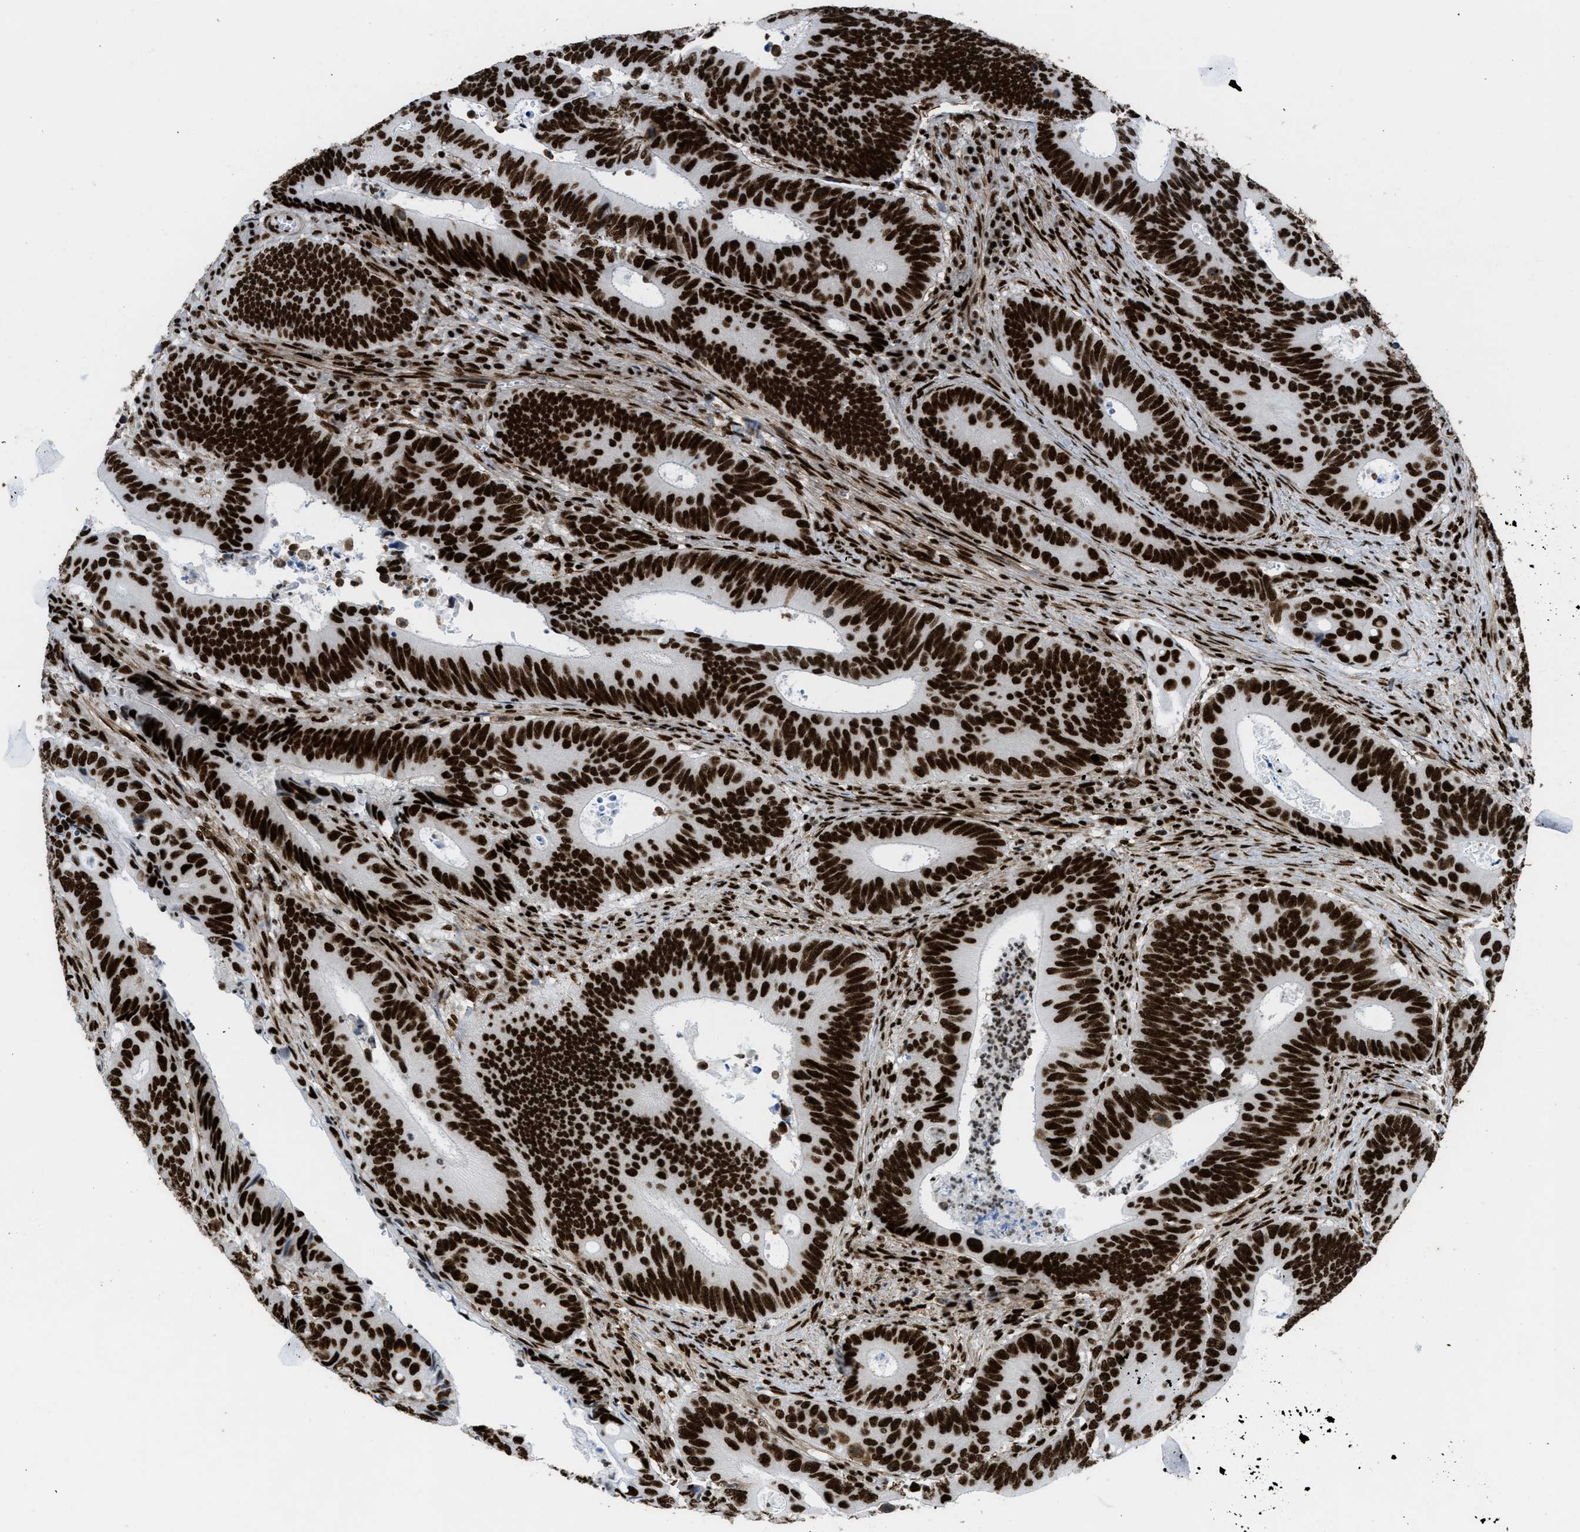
{"staining": {"intensity": "strong", "quantity": ">75%", "location": "nuclear"}, "tissue": "colorectal cancer", "cell_type": "Tumor cells", "image_type": "cancer", "snomed": [{"axis": "morphology", "description": "Inflammation, NOS"}, {"axis": "morphology", "description": "Adenocarcinoma, NOS"}, {"axis": "topography", "description": "Colon"}], "caption": "High-magnification brightfield microscopy of colorectal cancer (adenocarcinoma) stained with DAB (3,3'-diaminobenzidine) (brown) and counterstained with hematoxylin (blue). tumor cells exhibit strong nuclear staining is present in about>75% of cells.", "gene": "ZNF207", "patient": {"sex": "male", "age": 72}}